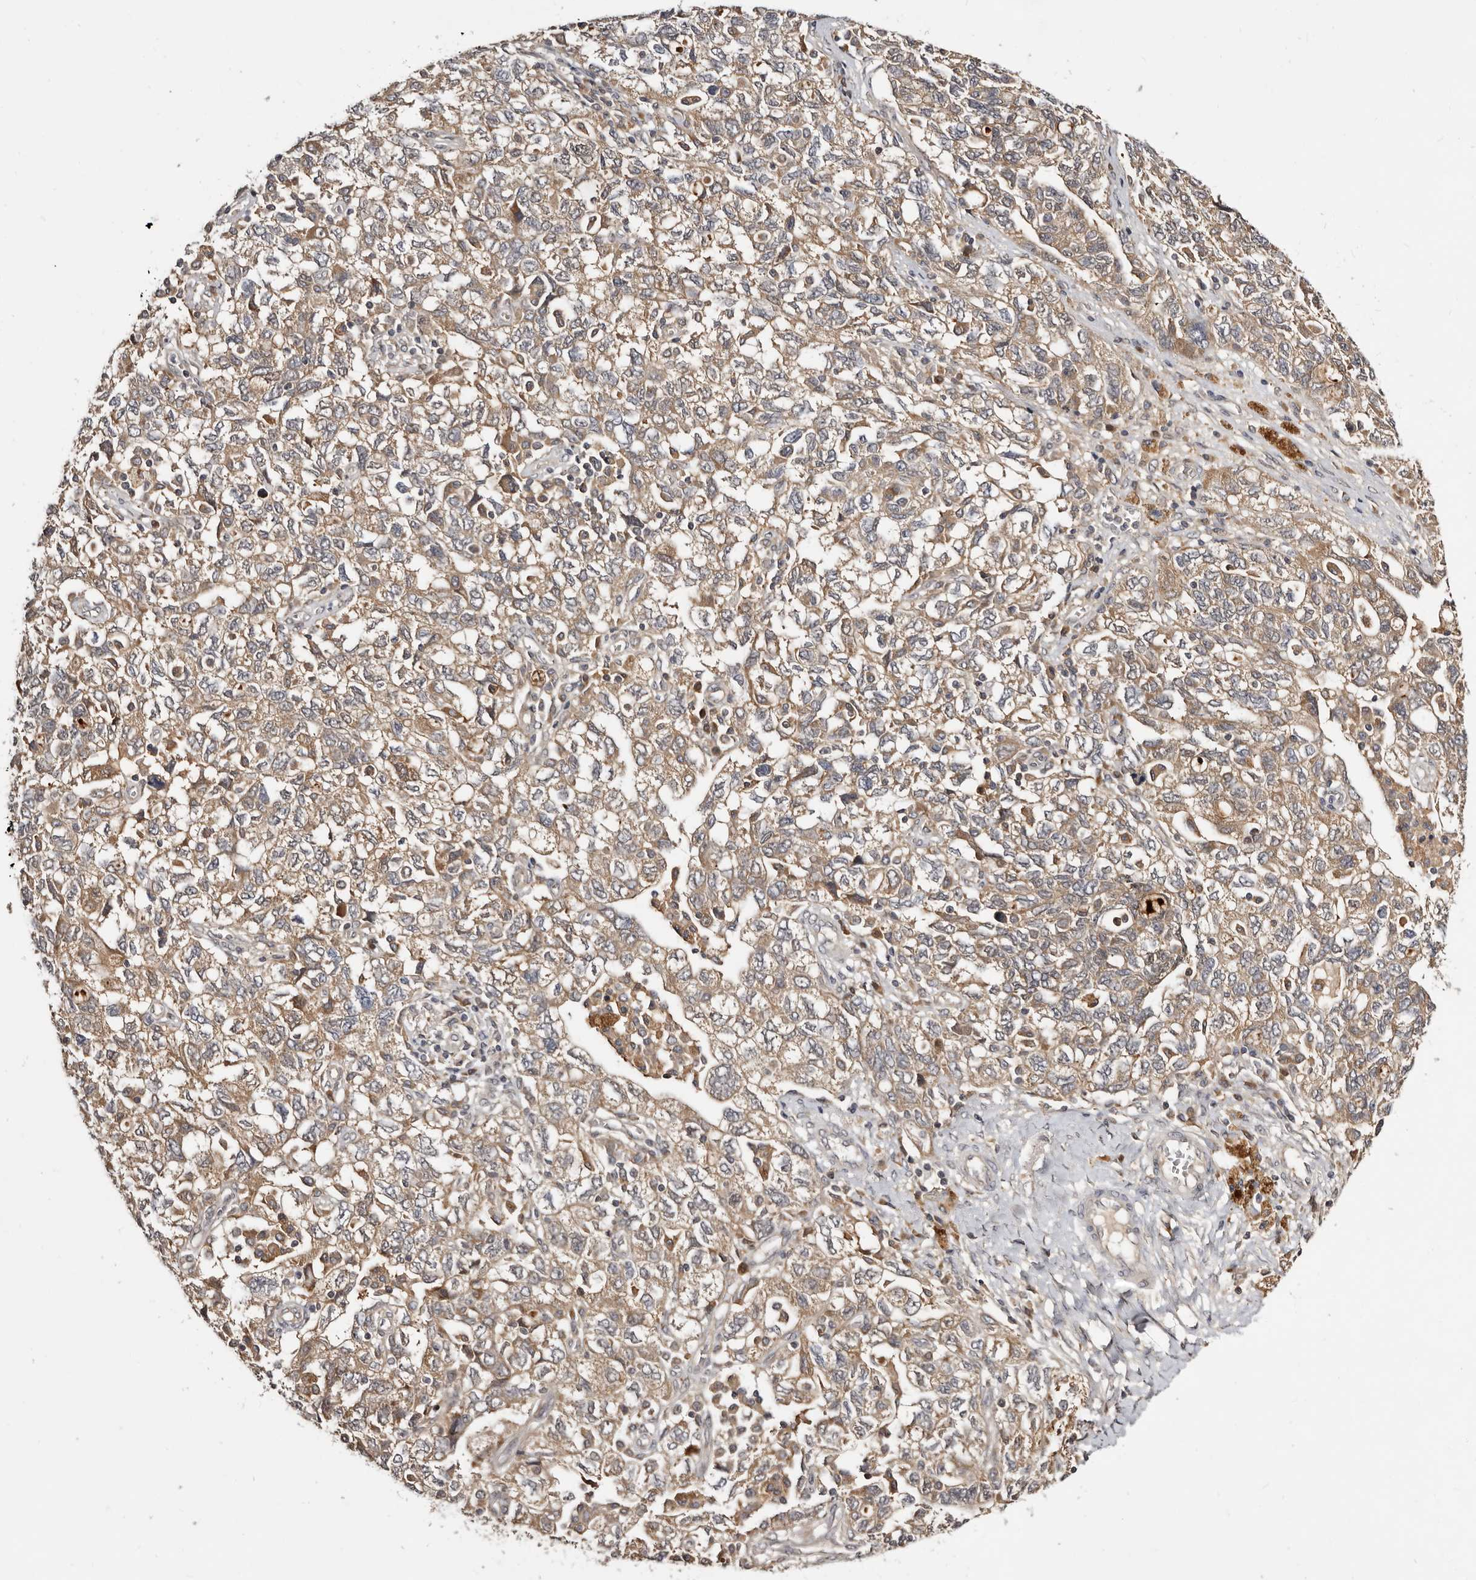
{"staining": {"intensity": "moderate", "quantity": ">75%", "location": "cytoplasmic/membranous"}, "tissue": "ovarian cancer", "cell_type": "Tumor cells", "image_type": "cancer", "snomed": [{"axis": "morphology", "description": "Carcinoma, NOS"}, {"axis": "morphology", "description": "Cystadenocarcinoma, serous, NOS"}, {"axis": "topography", "description": "Ovary"}], "caption": "An immunohistochemistry (IHC) image of neoplastic tissue is shown. Protein staining in brown labels moderate cytoplasmic/membranous positivity in ovarian cancer (carcinoma) within tumor cells. (Stains: DAB (3,3'-diaminobenzidine) in brown, nuclei in blue, Microscopy: brightfield microscopy at high magnification).", "gene": "INAVA", "patient": {"sex": "female", "age": 69}}